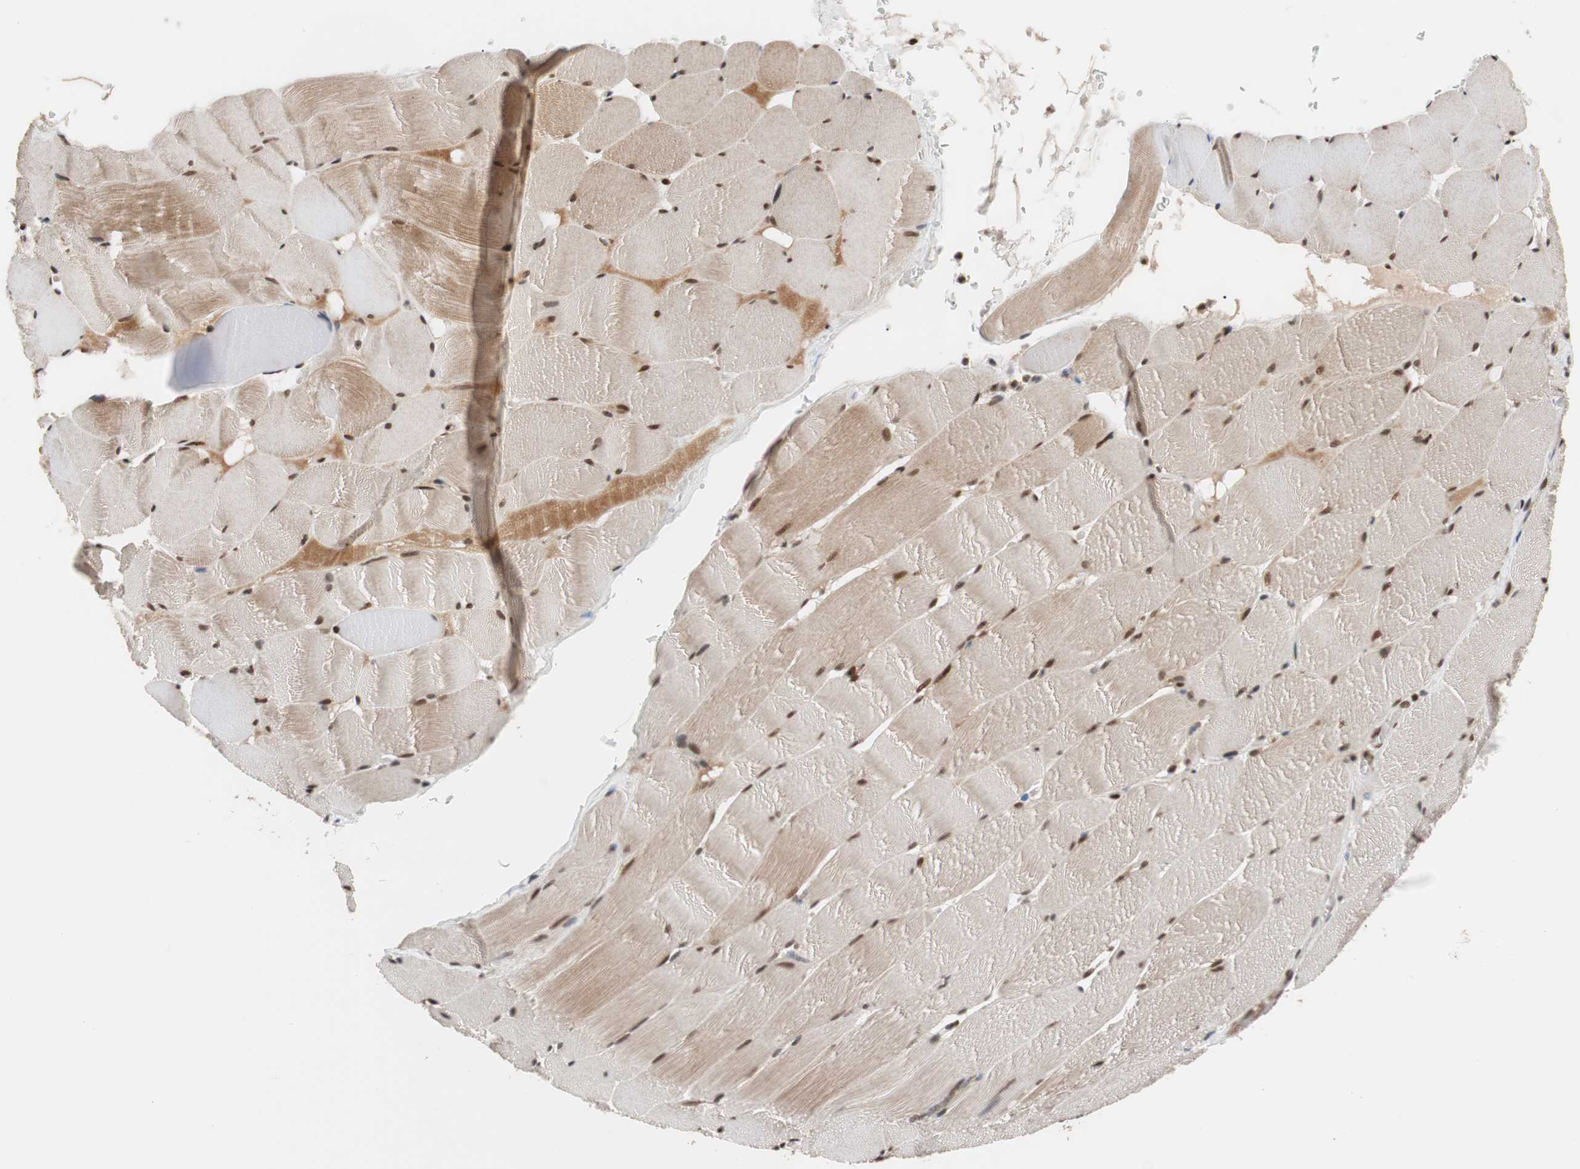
{"staining": {"intensity": "strong", "quantity": ">75%", "location": "cytoplasmic/membranous,nuclear"}, "tissue": "skeletal muscle", "cell_type": "Myocytes", "image_type": "normal", "snomed": [{"axis": "morphology", "description": "Normal tissue, NOS"}, {"axis": "topography", "description": "Skeletal muscle"}], "caption": "Immunohistochemistry (DAB) staining of benign human skeletal muscle demonstrates strong cytoplasmic/membranous,nuclear protein staining in approximately >75% of myocytes. Nuclei are stained in blue.", "gene": "CHAMP1", "patient": {"sex": "male", "age": 62}}